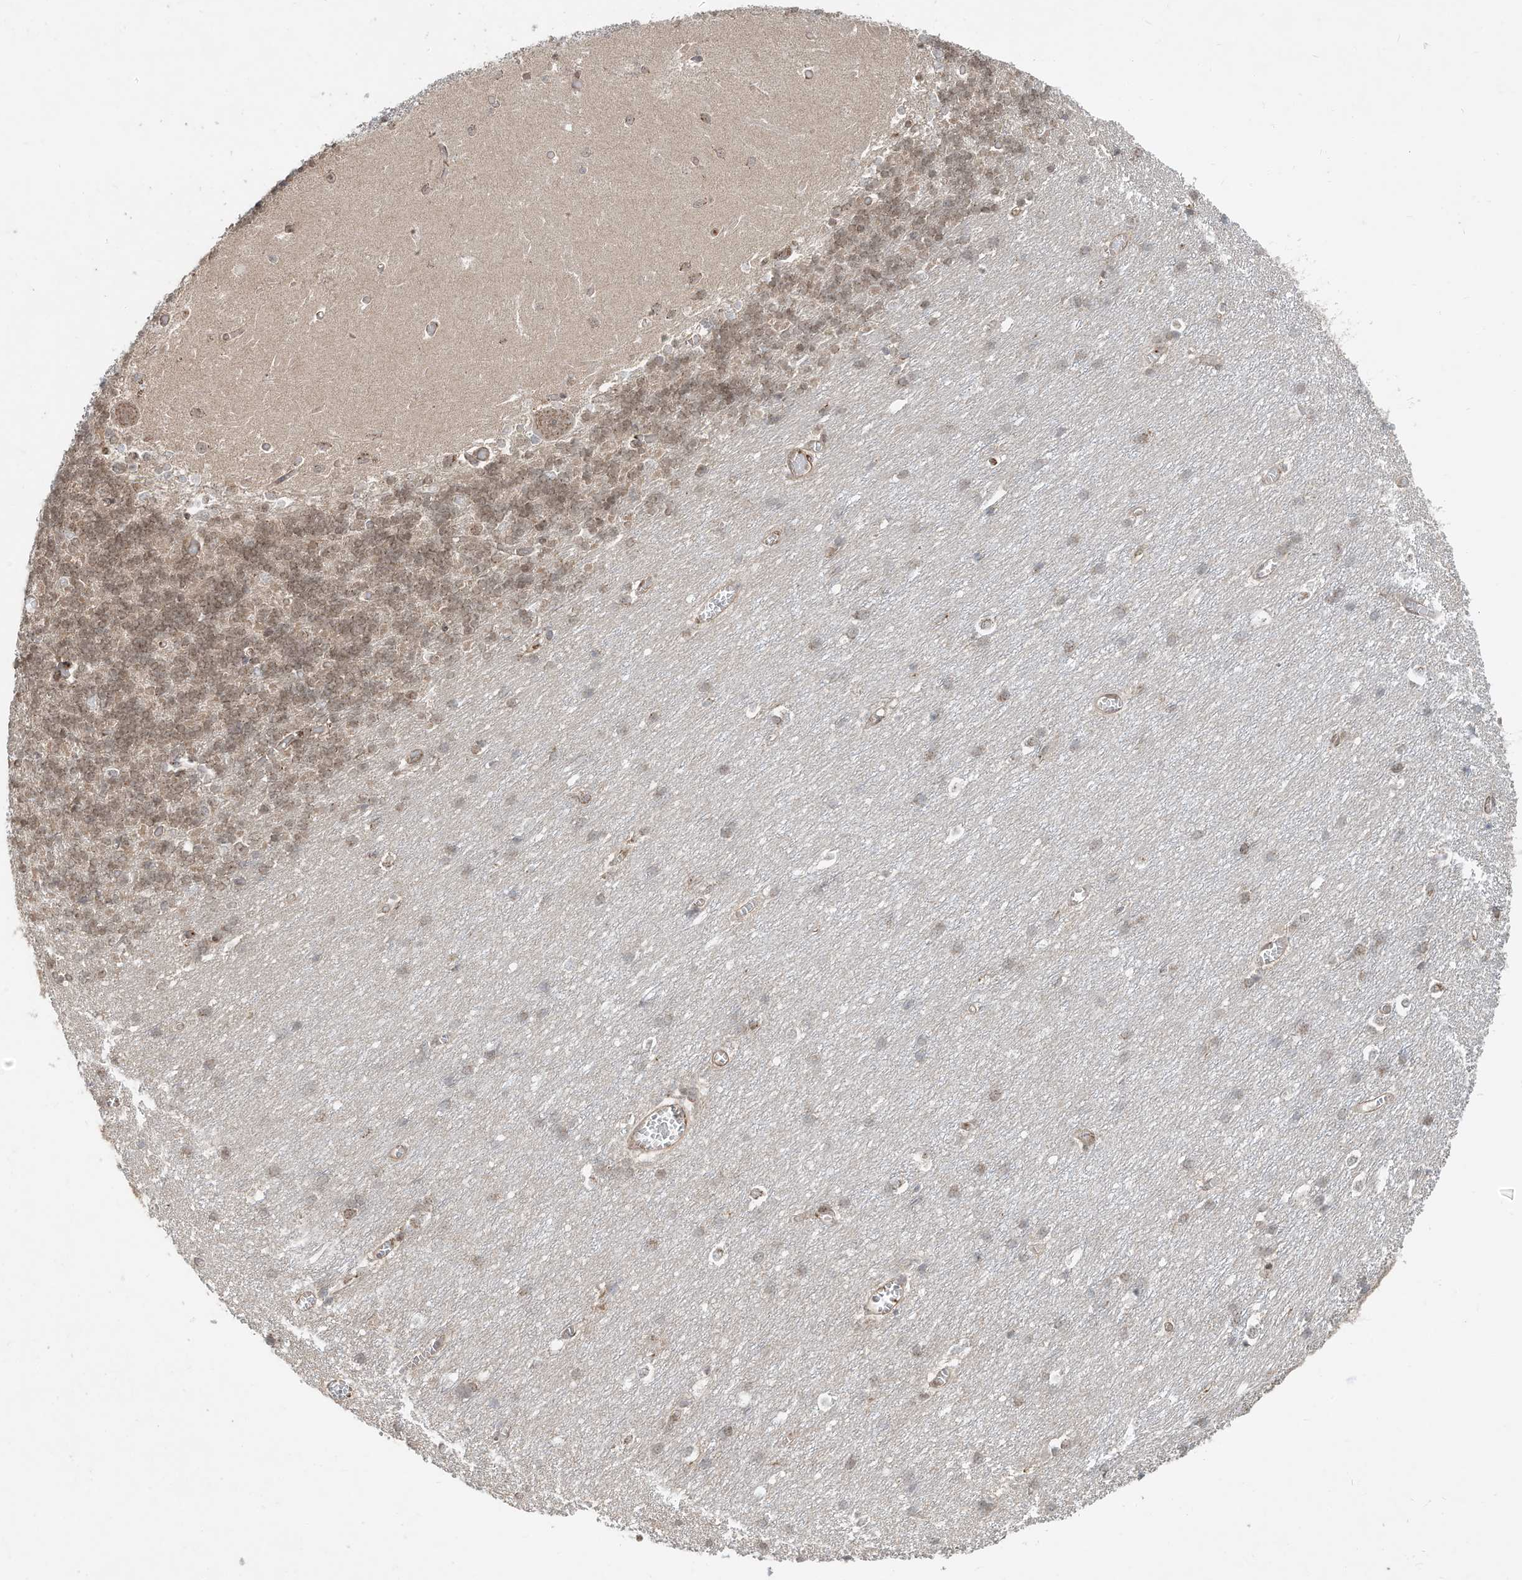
{"staining": {"intensity": "moderate", "quantity": ">75%", "location": "cytoplasmic/membranous,nuclear"}, "tissue": "cerebellum", "cell_type": "Cells in granular layer", "image_type": "normal", "snomed": [{"axis": "morphology", "description": "Normal tissue, NOS"}, {"axis": "topography", "description": "Cerebellum"}], "caption": "Unremarkable cerebellum reveals moderate cytoplasmic/membranous,nuclear positivity in approximately >75% of cells in granular layer.", "gene": "CUX1", "patient": {"sex": "male", "age": 37}}